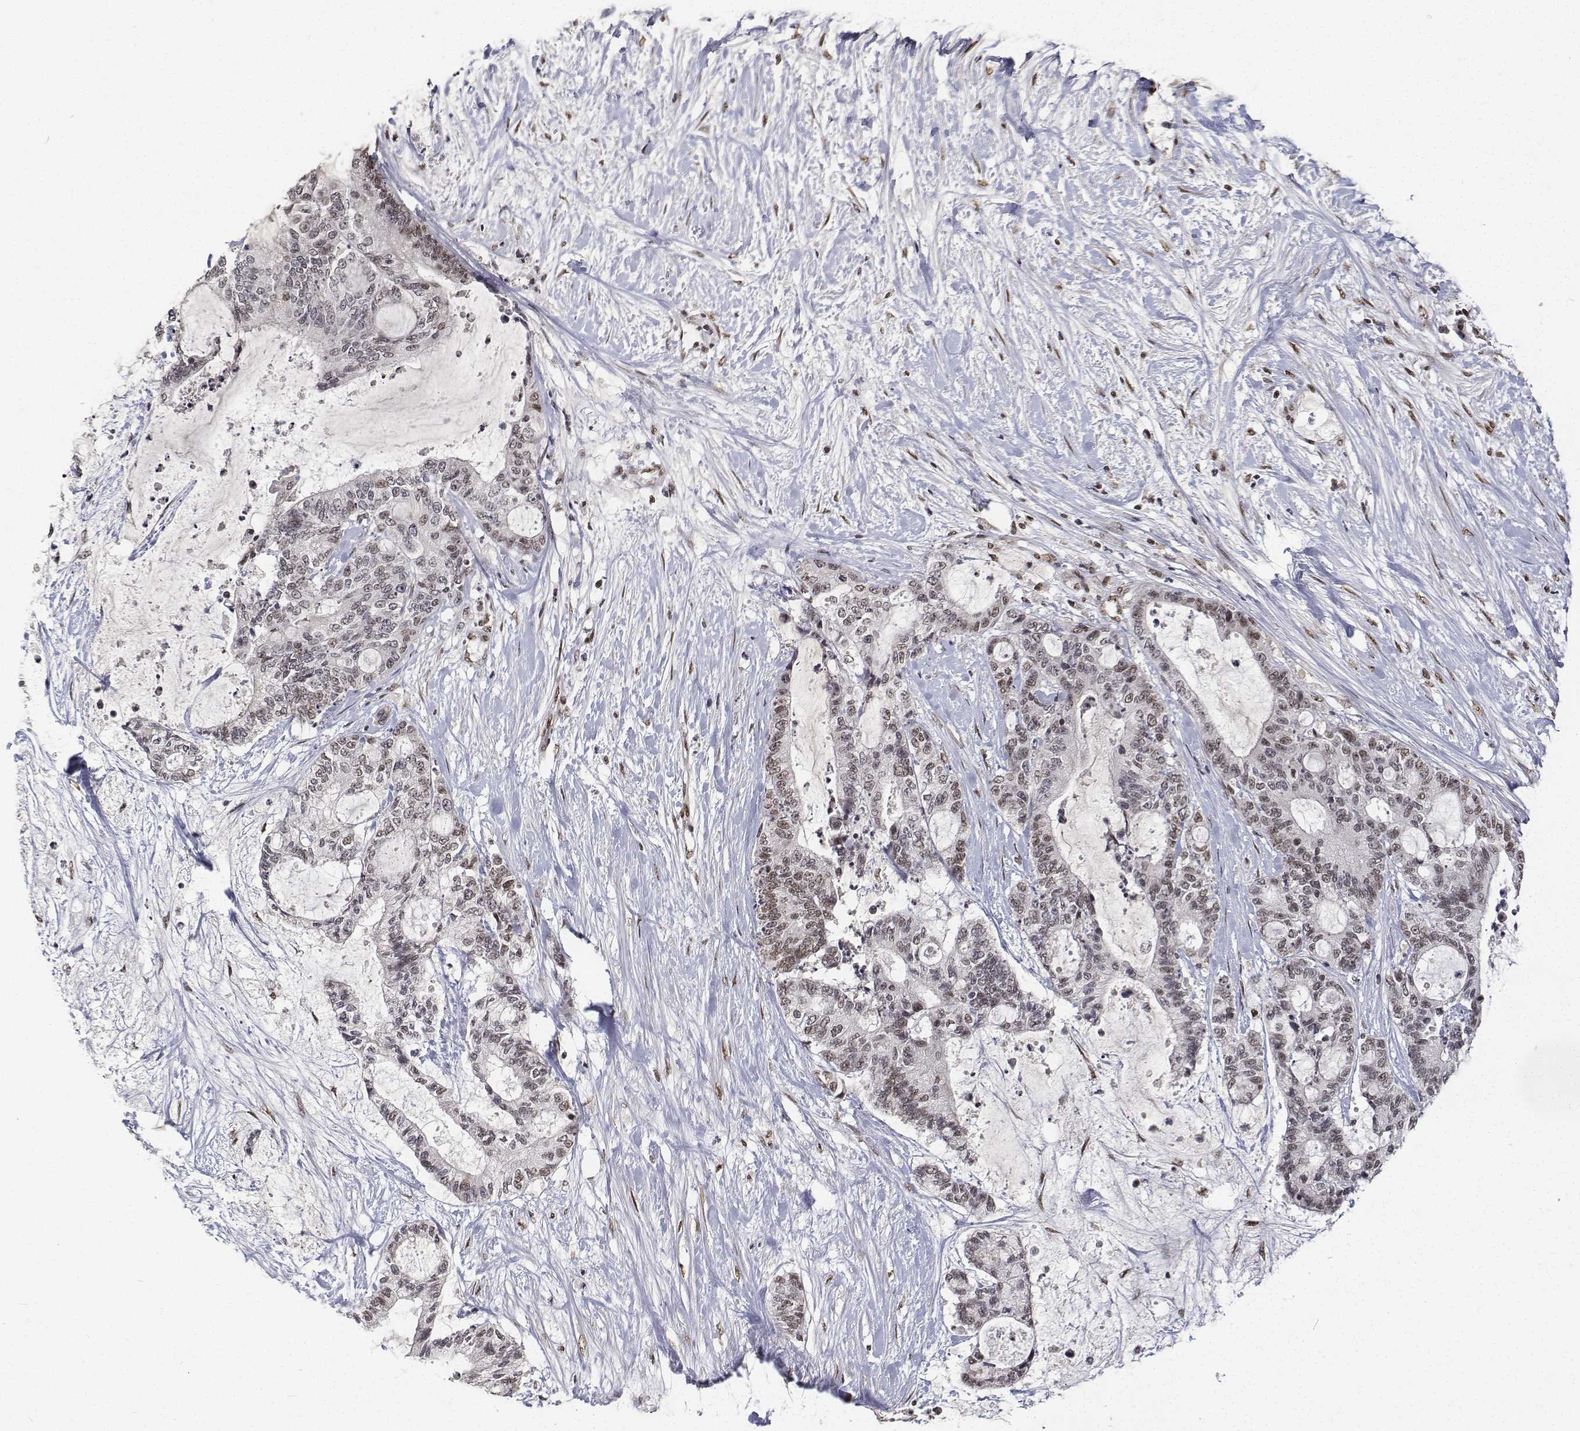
{"staining": {"intensity": "weak", "quantity": "25%-75%", "location": "nuclear"}, "tissue": "liver cancer", "cell_type": "Tumor cells", "image_type": "cancer", "snomed": [{"axis": "morphology", "description": "Normal tissue, NOS"}, {"axis": "morphology", "description": "Cholangiocarcinoma"}, {"axis": "topography", "description": "Liver"}, {"axis": "topography", "description": "Peripheral nerve tissue"}], "caption": "Protein staining of liver cancer tissue demonstrates weak nuclear expression in about 25%-75% of tumor cells. (brown staining indicates protein expression, while blue staining denotes nuclei).", "gene": "ATRX", "patient": {"sex": "female", "age": 73}}